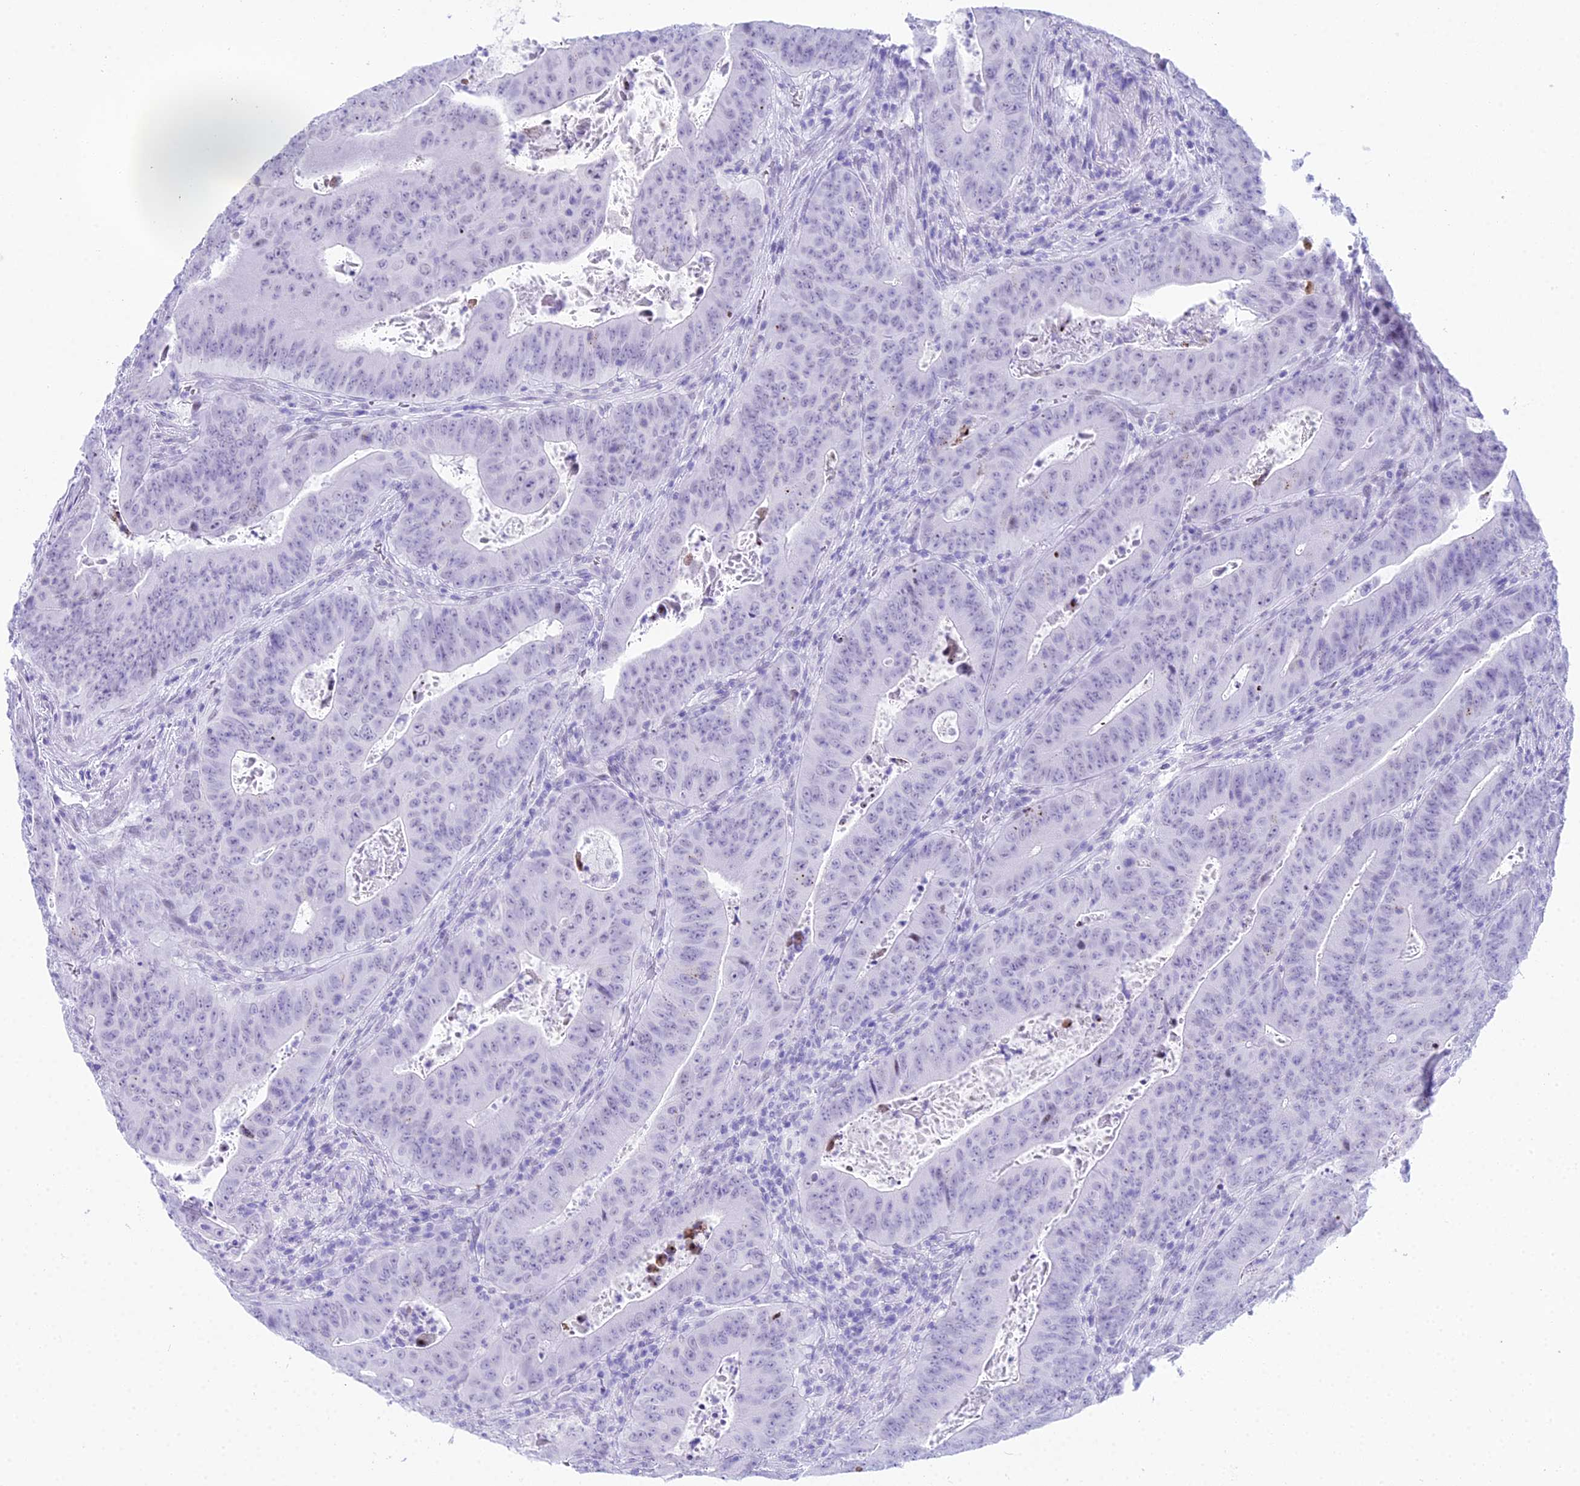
{"staining": {"intensity": "negative", "quantity": "none", "location": "none"}, "tissue": "colorectal cancer", "cell_type": "Tumor cells", "image_type": "cancer", "snomed": [{"axis": "morphology", "description": "Adenocarcinoma, NOS"}, {"axis": "topography", "description": "Rectum"}], "caption": "Immunohistochemistry (IHC) of human colorectal cancer shows no positivity in tumor cells. The staining was performed using DAB (3,3'-diaminobenzidine) to visualize the protein expression in brown, while the nuclei were stained in blue with hematoxylin (Magnification: 20x).", "gene": "RNPS1", "patient": {"sex": "female", "age": 75}}